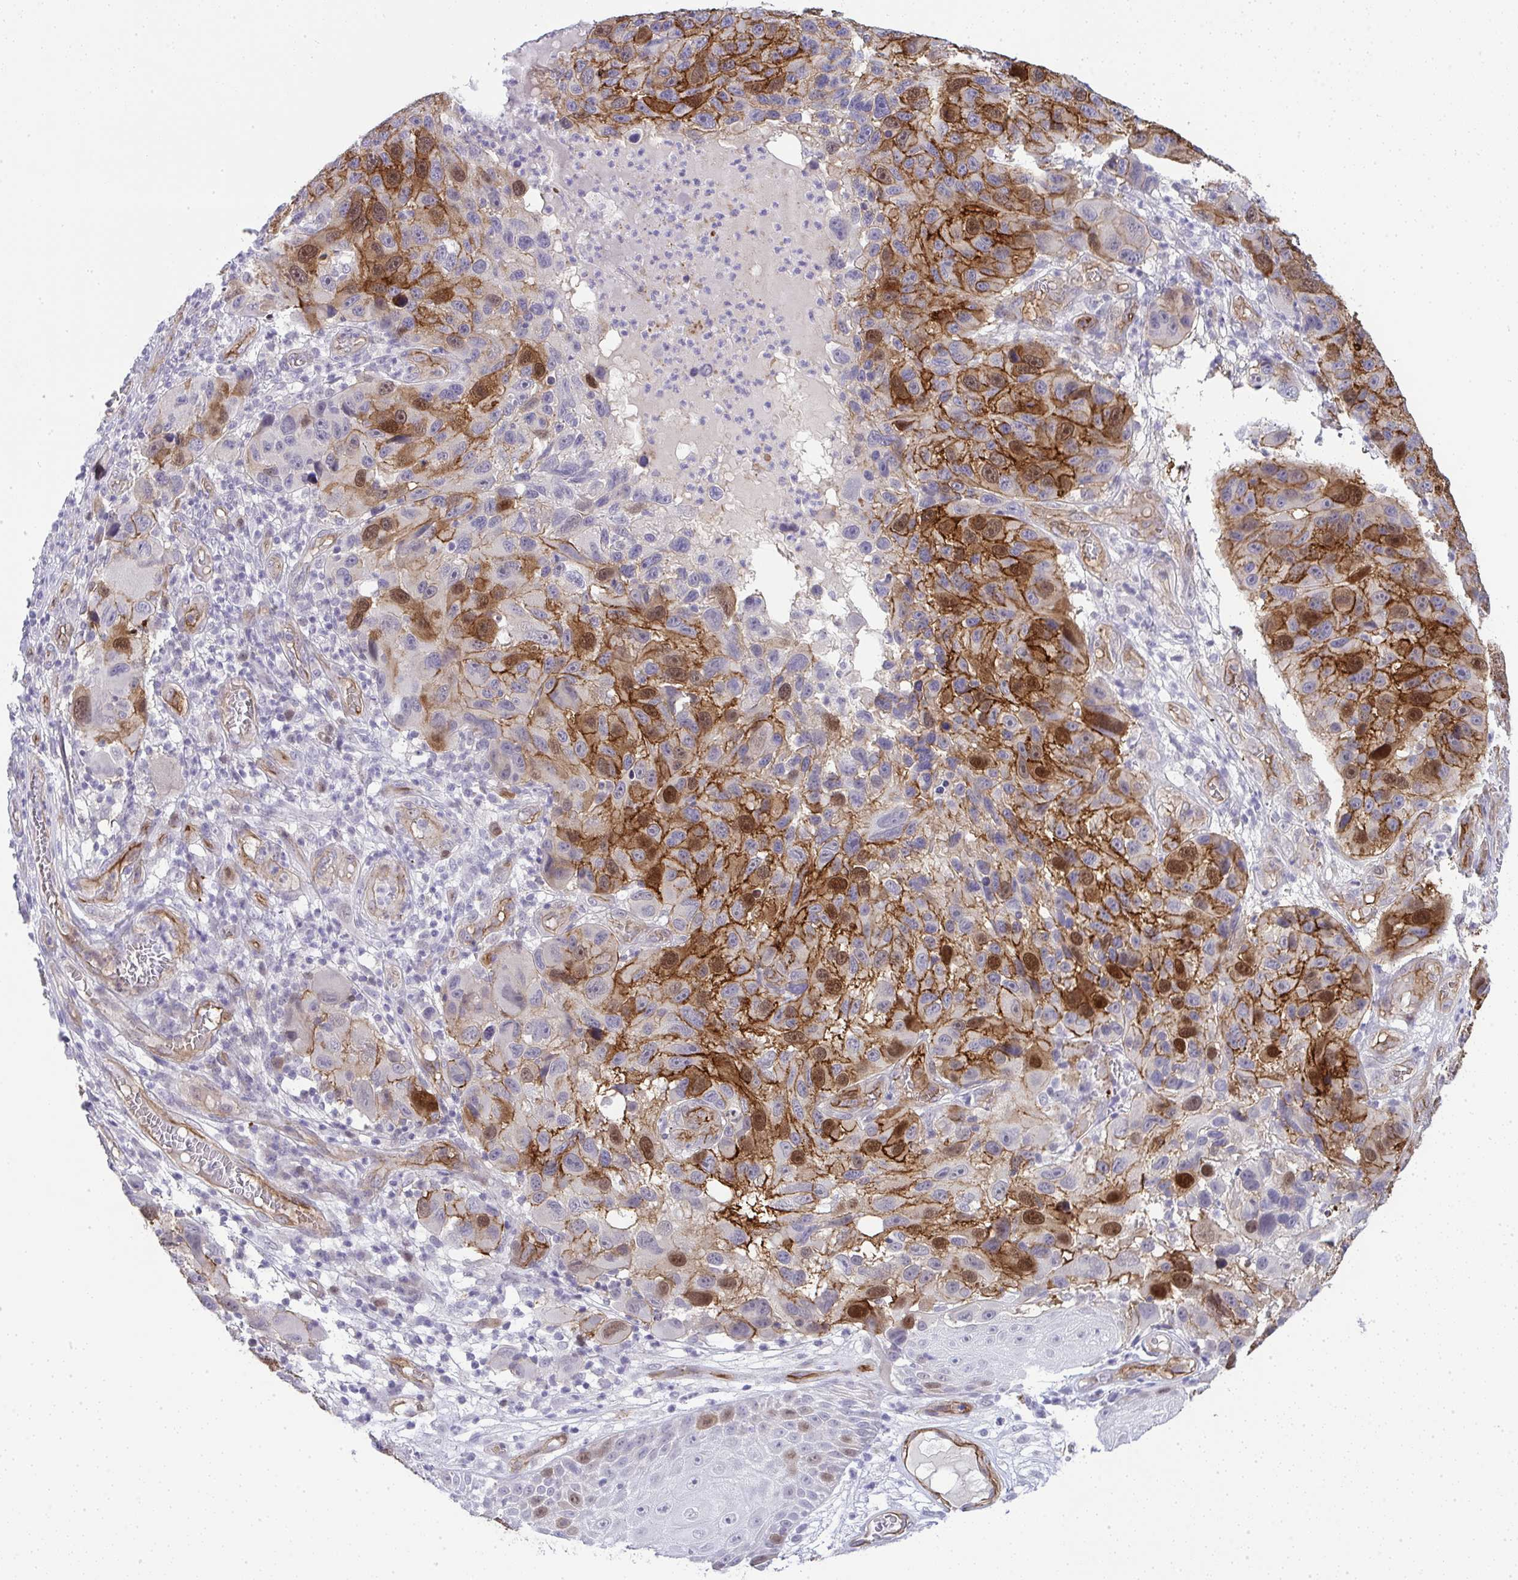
{"staining": {"intensity": "moderate", "quantity": "25%-75%", "location": "cytoplasmic/membranous,nuclear"}, "tissue": "melanoma", "cell_type": "Tumor cells", "image_type": "cancer", "snomed": [{"axis": "morphology", "description": "Malignant melanoma, NOS"}, {"axis": "topography", "description": "Skin"}], "caption": "An IHC photomicrograph of tumor tissue is shown. Protein staining in brown shows moderate cytoplasmic/membranous and nuclear positivity in malignant melanoma within tumor cells.", "gene": "UBE2S", "patient": {"sex": "male", "age": 53}}